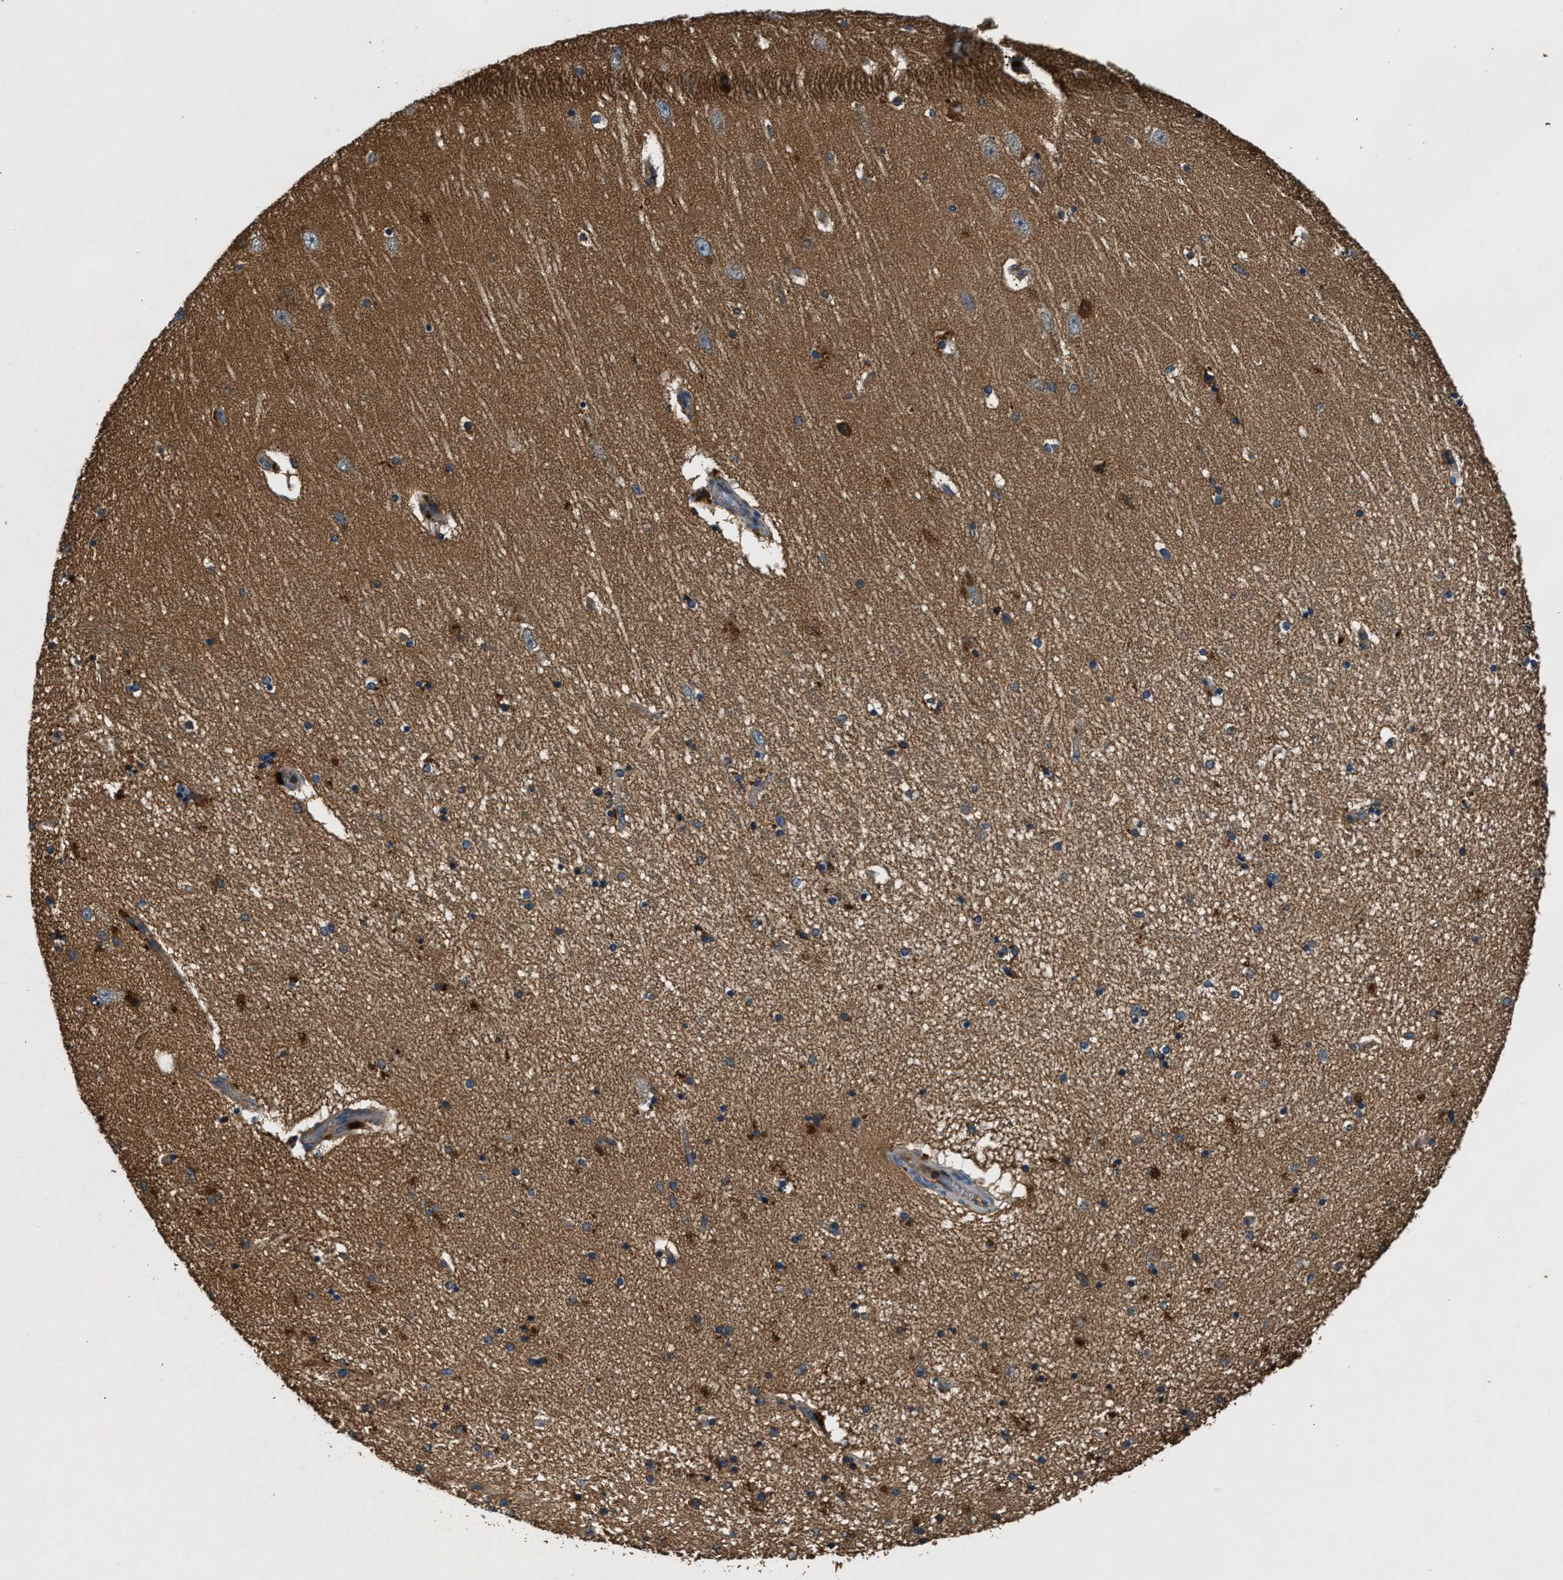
{"staining": {"intensity": "moderate", "quantity": "25%-75%", "location": "cytoplasmic/membranous"}, "tissue": "hippocampus", "cell_type": "Glial cells", "image_type": "normal", "snomed": [{"axis": "morphology", "description": "Normal tissue, NOS"}, {"axis": "topography", "description": "Hippocampus"}], "caption": "A photomicrograph of hippocampus stained for a protein reveals moderate cytoplasmic/membranous brown staining in glial cells. Using DAB (3,3'-diaminobenzidine) (brown) and hematoxylin (blue) stains, captured at high magnification using brightfield microscopy.", "gene": "BLOC1S1", "patient": {"sex": "female", "age": 54}}